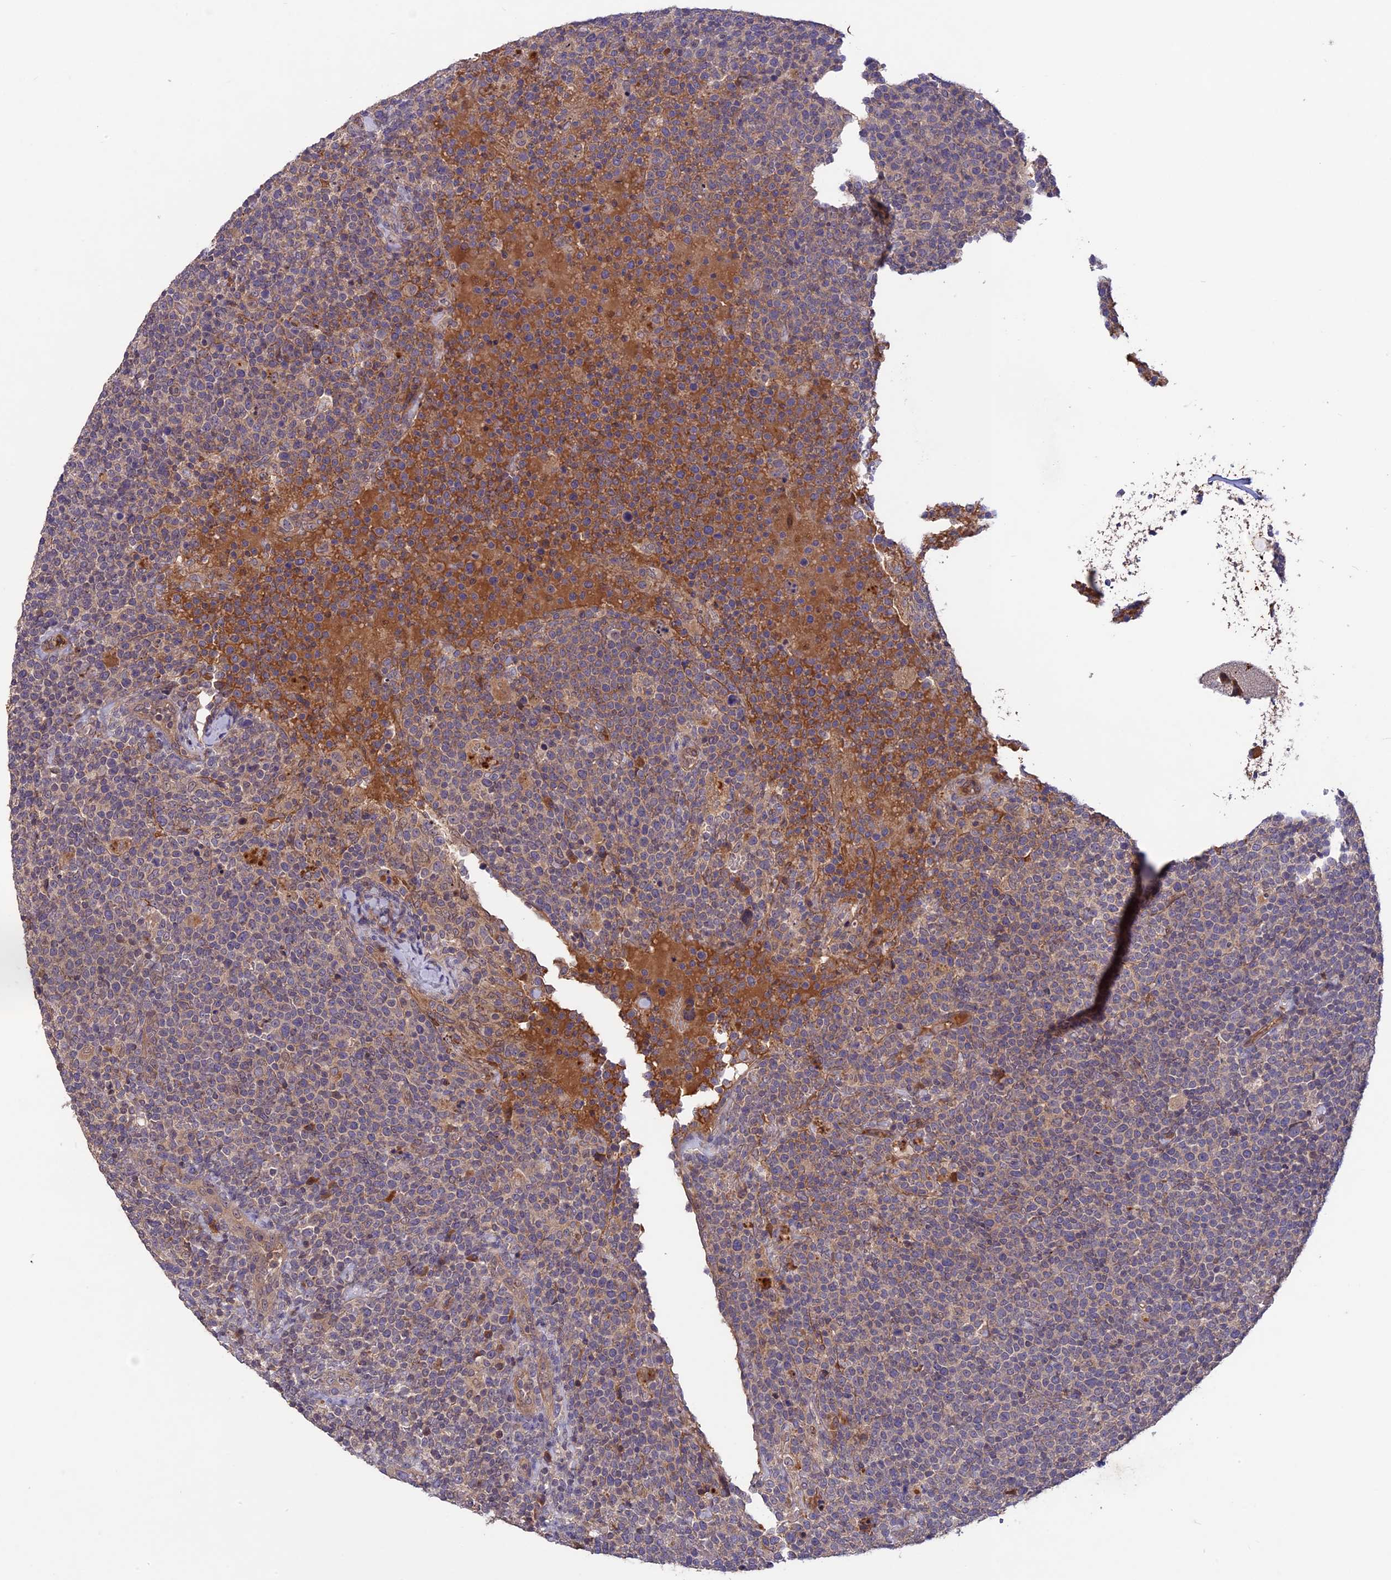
{"staining": {"intensity": "negative", "quantity": "none", "location": "none"}, "tissue": "lymphoma", "cell_type": "Tumor cells", "image_type": "cancer", "snomed": [{"axis": "morphology", "description": "Malignant lymphoma, non-Hodgkin's type, High grade"}, {"axis": "topography", "description": "Lymph node"}], "caption": "Human malignant lymphoma, non-Hodgkin's type (high-grade) stained for a protein using immunohistochemistry reveals no staining in tumor cells.", "gene": "ADO", "patient": {"sex": "male", "age": 61}}